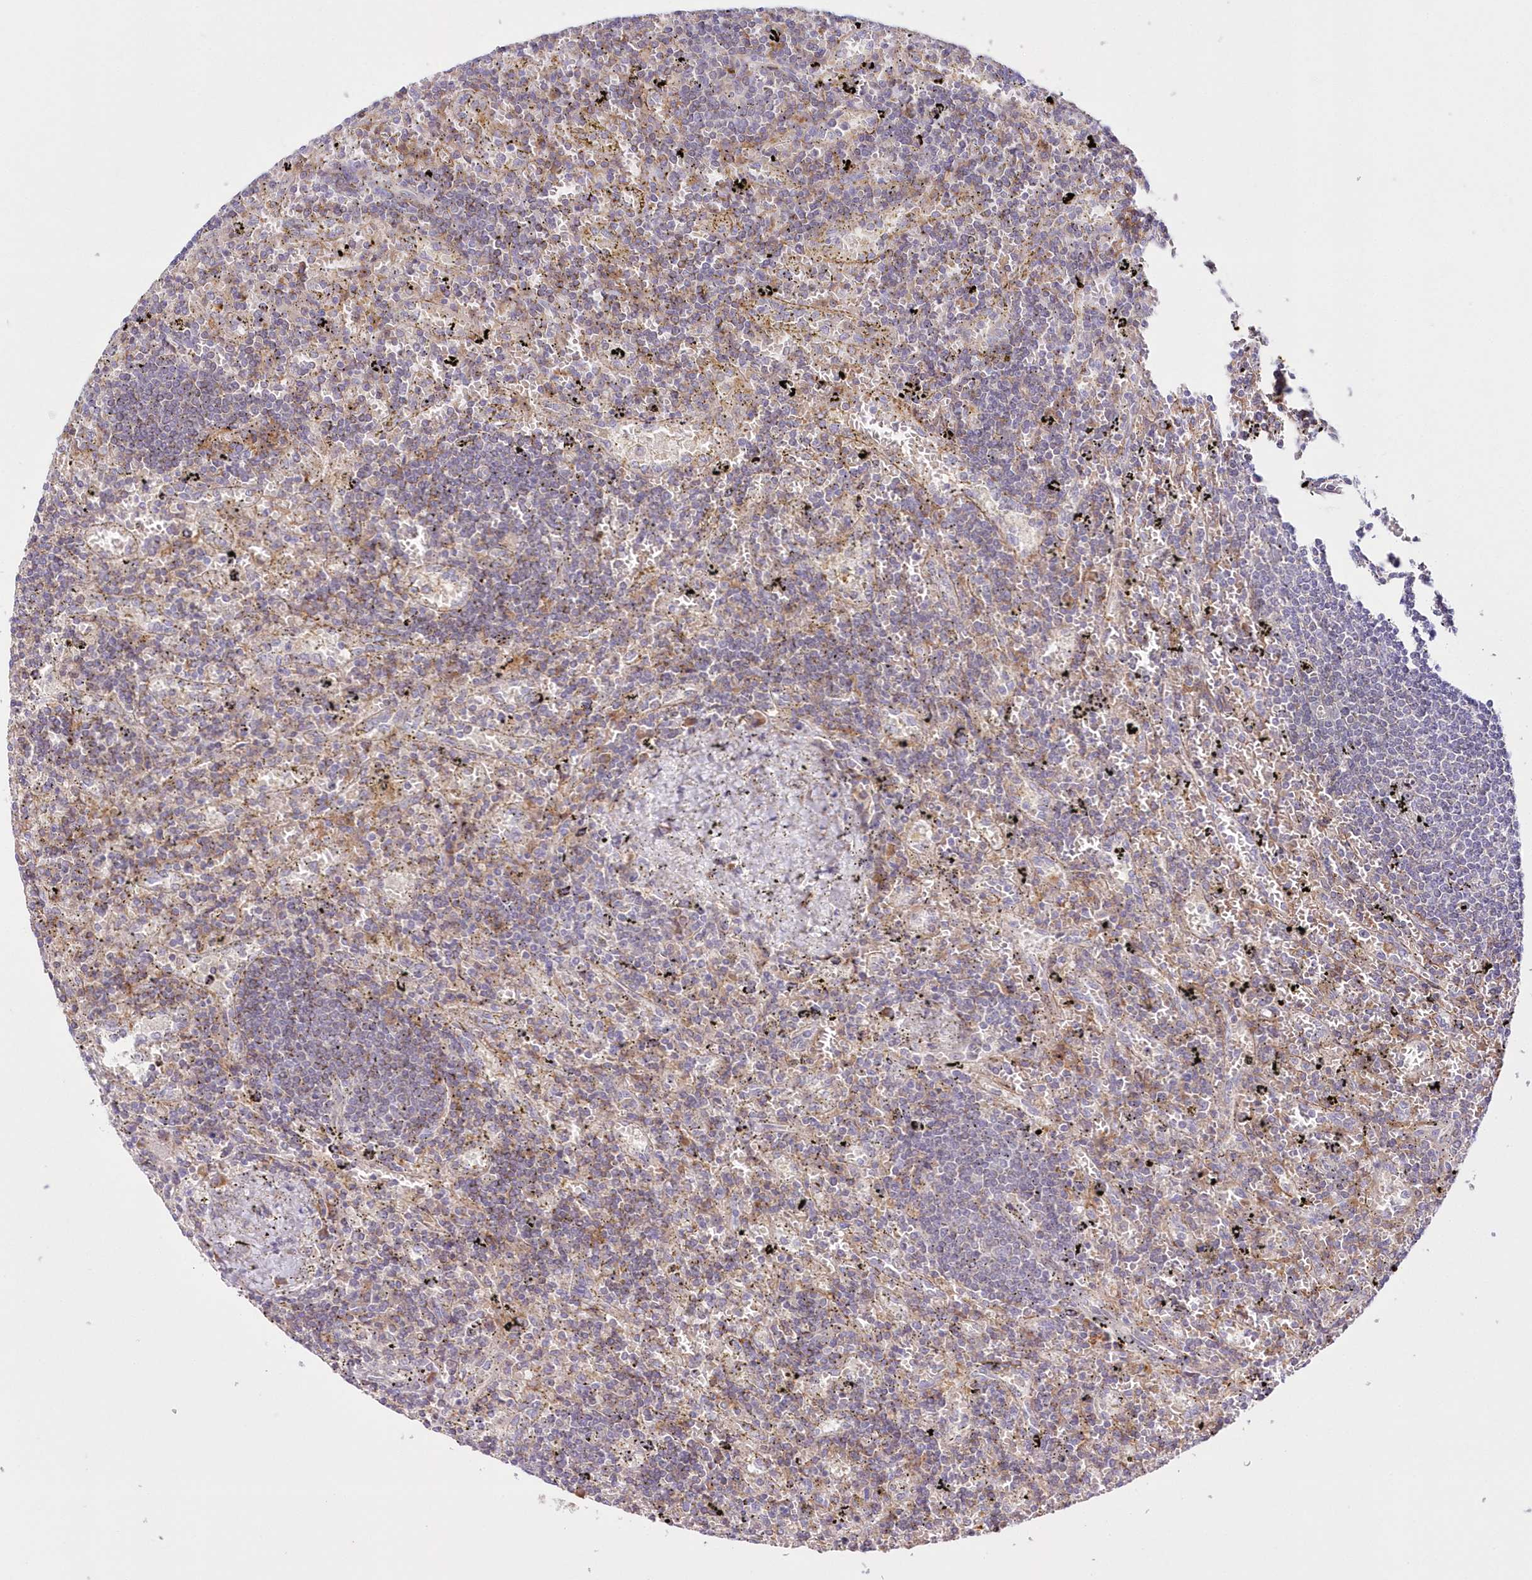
{"staining": {"intensity": "weak", "quantity": "<25%", "location": "cytoplasmic/membranous"}, "tissue": "lymphoma", "cell_type": "Tumor cells", "image_type": "cancer", "snomed": [{"axis": "morphology", "description": "Malignant lymphoma, non-Hodgkin's type, Low grade"}, {"axis": "topography", "description": "Spleen"}], "caption": "Low-grade malignant lymphoma, non-Hodgkin's type stained for a protein using immunohistochemistry reveals no positivity tumor cells.", "gene": "ARFGEF3", "patient": {"sex": "male", "age": 76}}